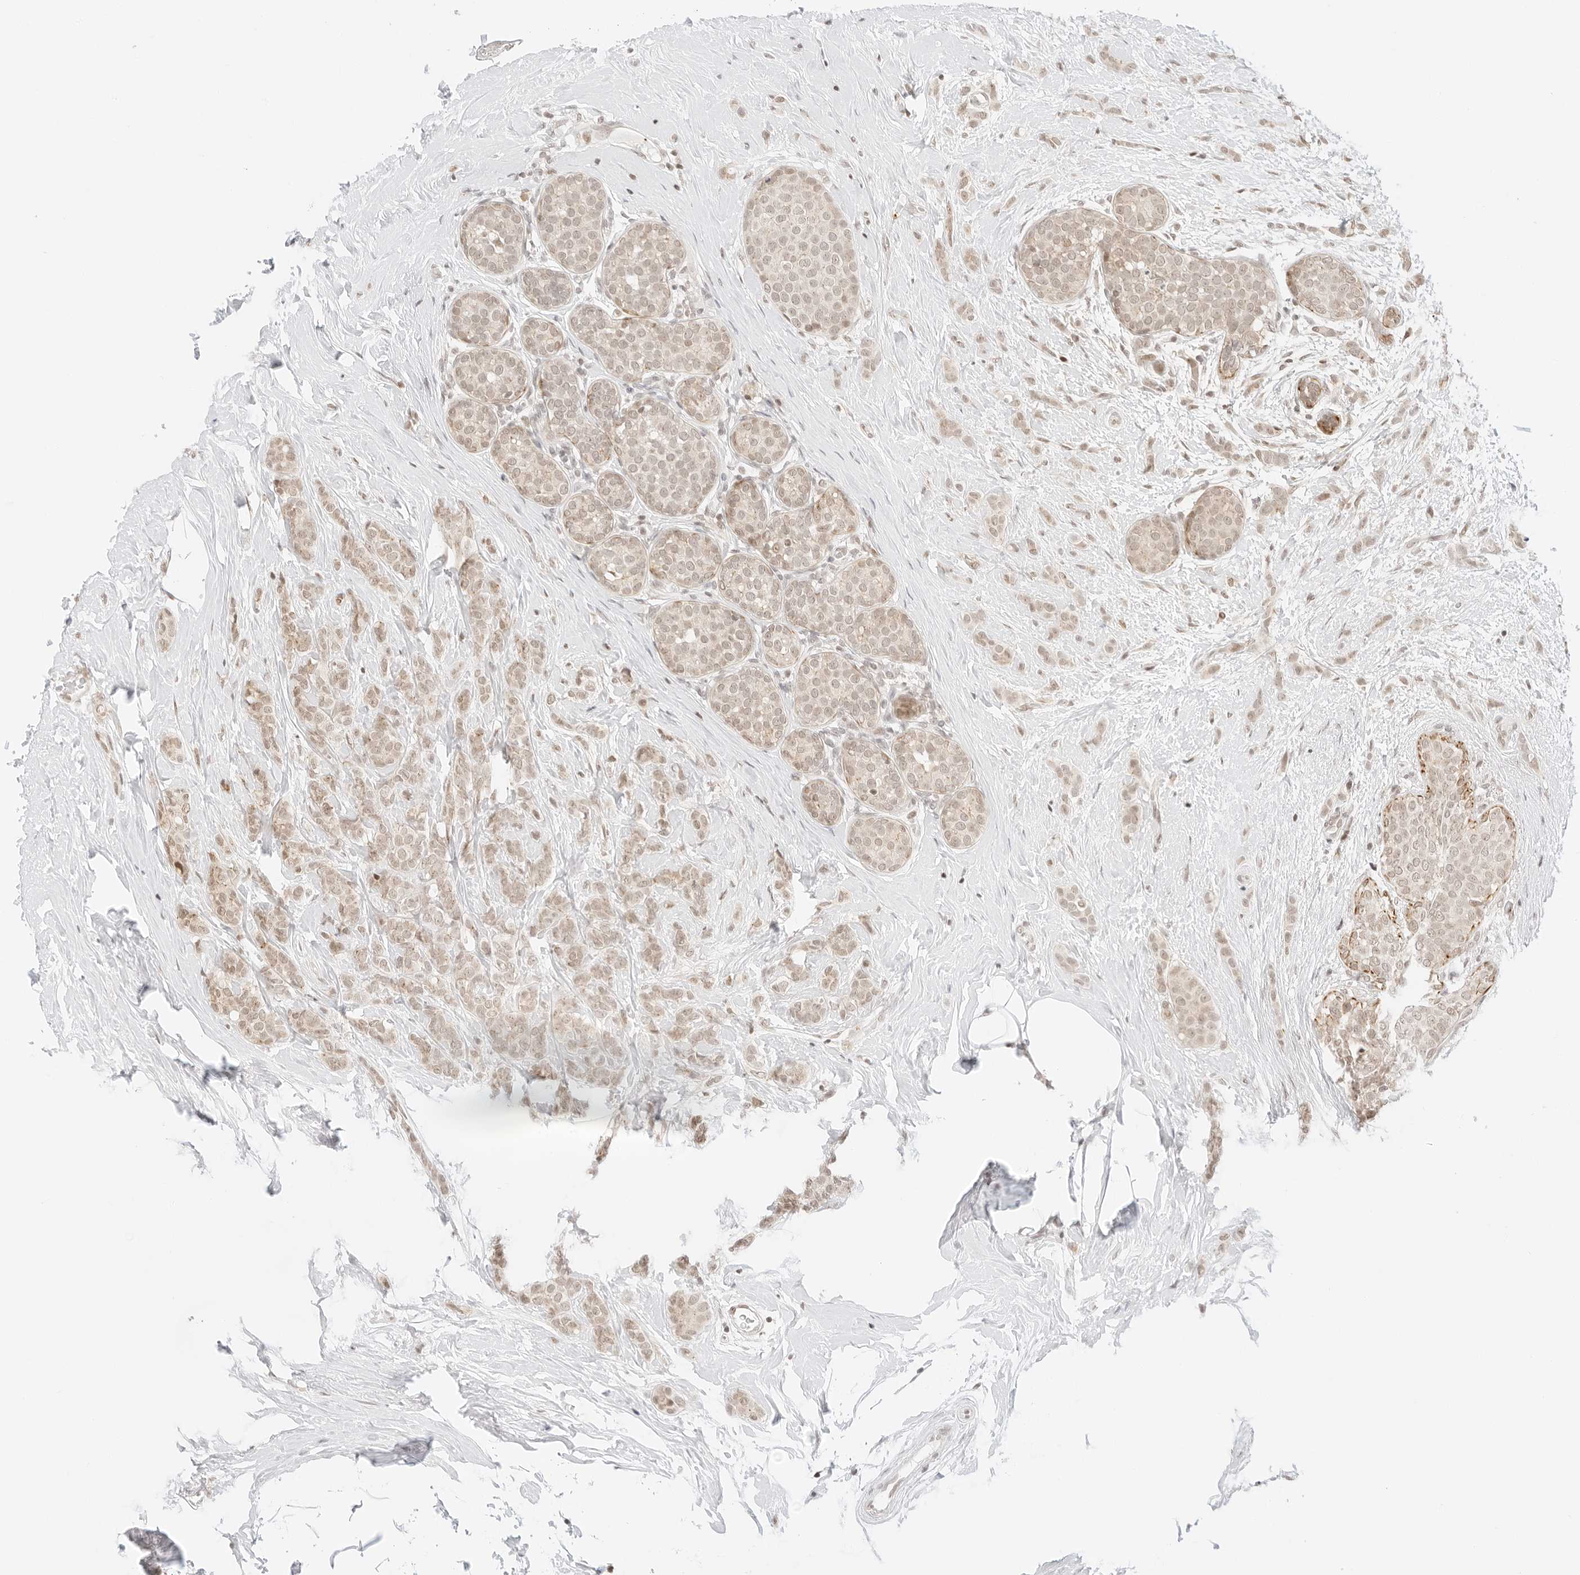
{"staining": {"intensity": "weak", "quantity": ">75%", "location": "nuclear"}, "tissue": "breast cancer", "cell_type": "Tumor cells", "image_type": "cancer", "snomed": [{"axis": "morphology", "description": "Lobular carcinoma, in situ"}, {"axis": "morphology", "description": "Lobular carcinoma"}, {"axis": "topography", "description": "Breast"}], "caption": "This micrograph shows IHC staining of breast cancer, with low weak nuclear staining in approximately >75% of tumor cells.", "gene": "GNAS", "patient": {"sex": "female", "age": 41}}